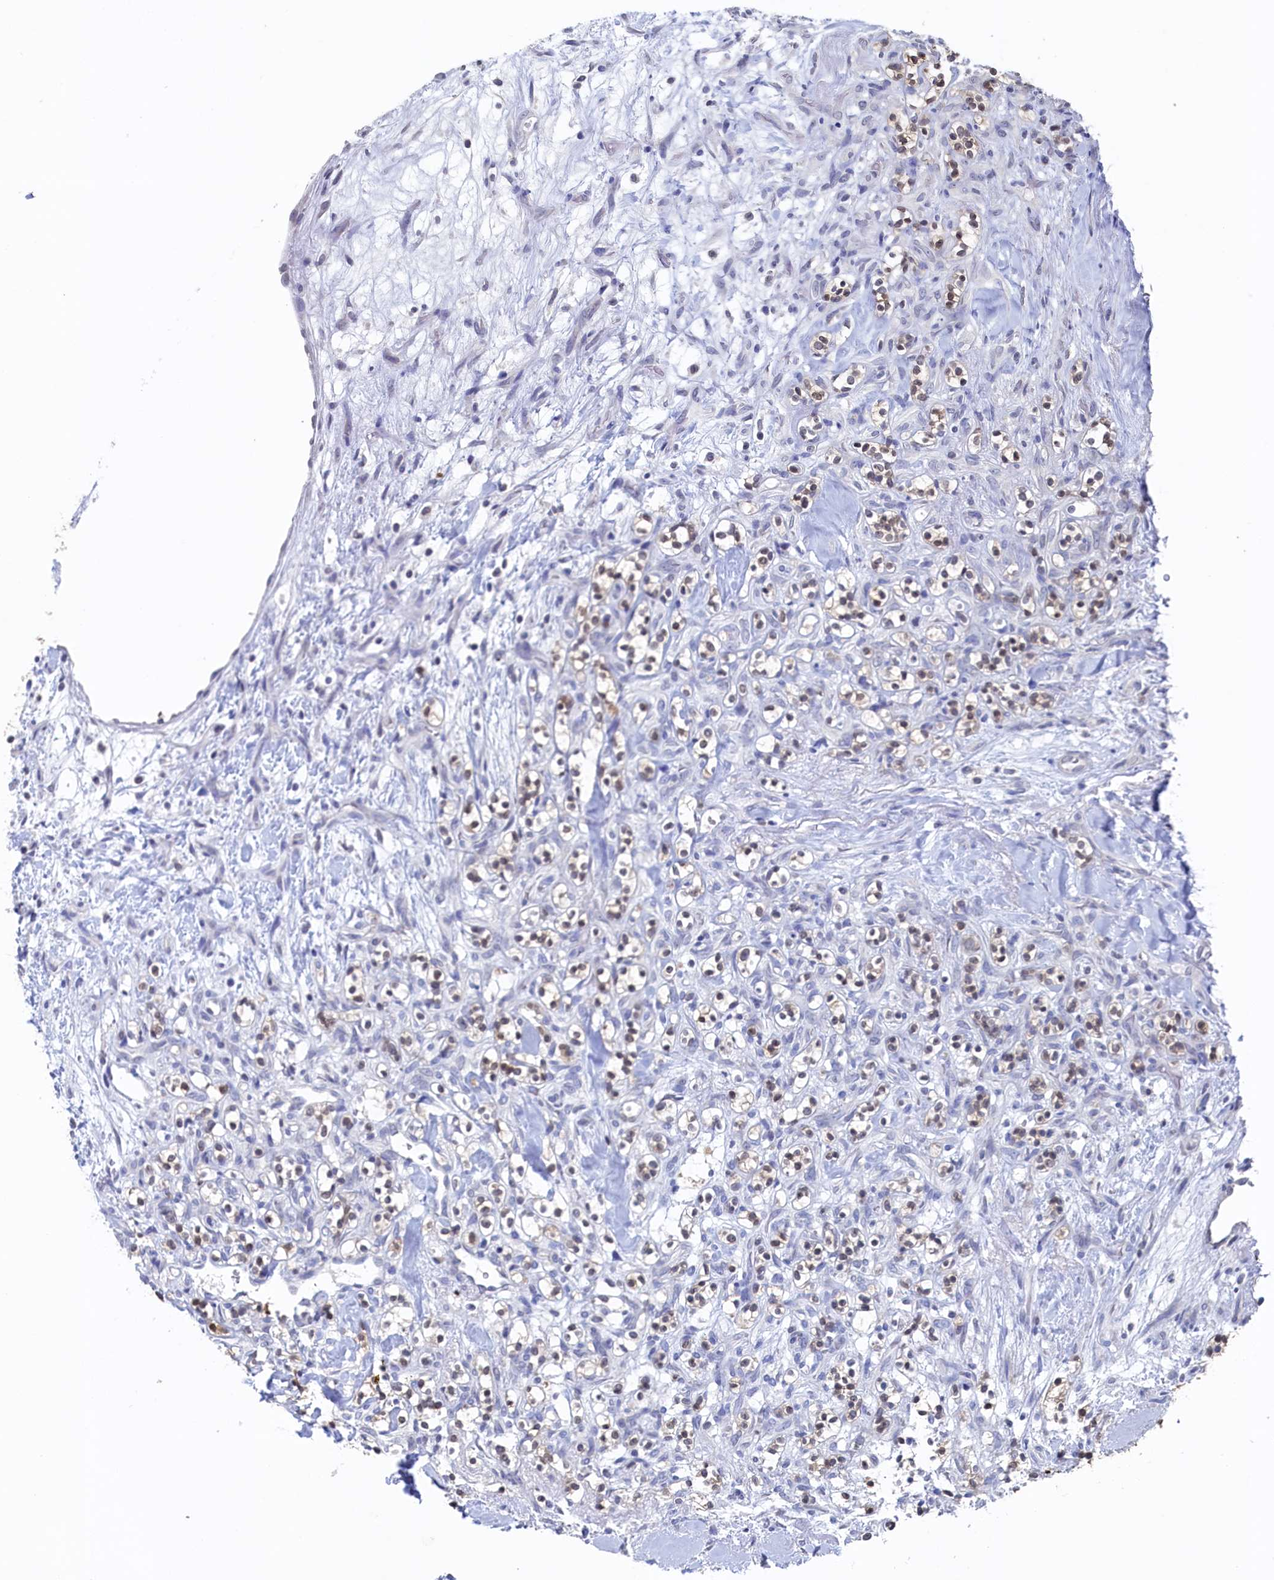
{"staining": {"intensity": "weak", "quantity": "25%-75%", "location": "nuclear"}, "tissue": "renal cancer", "cell_type": "Tumor cells", "image_type": "cancer", "snomed": [{"axis": "morphology", "description": "Adenocarcinoma, NOS"}, {"axis": "topography", "description": "Kidney"}], "caption": "A low amount of weak nuclear staining is identified in about 25%-75% of tumor cells in renal adenocarcinoma tissue.", "gene": "C11orf54", "patient": {"sex": "male", "age": 77}}